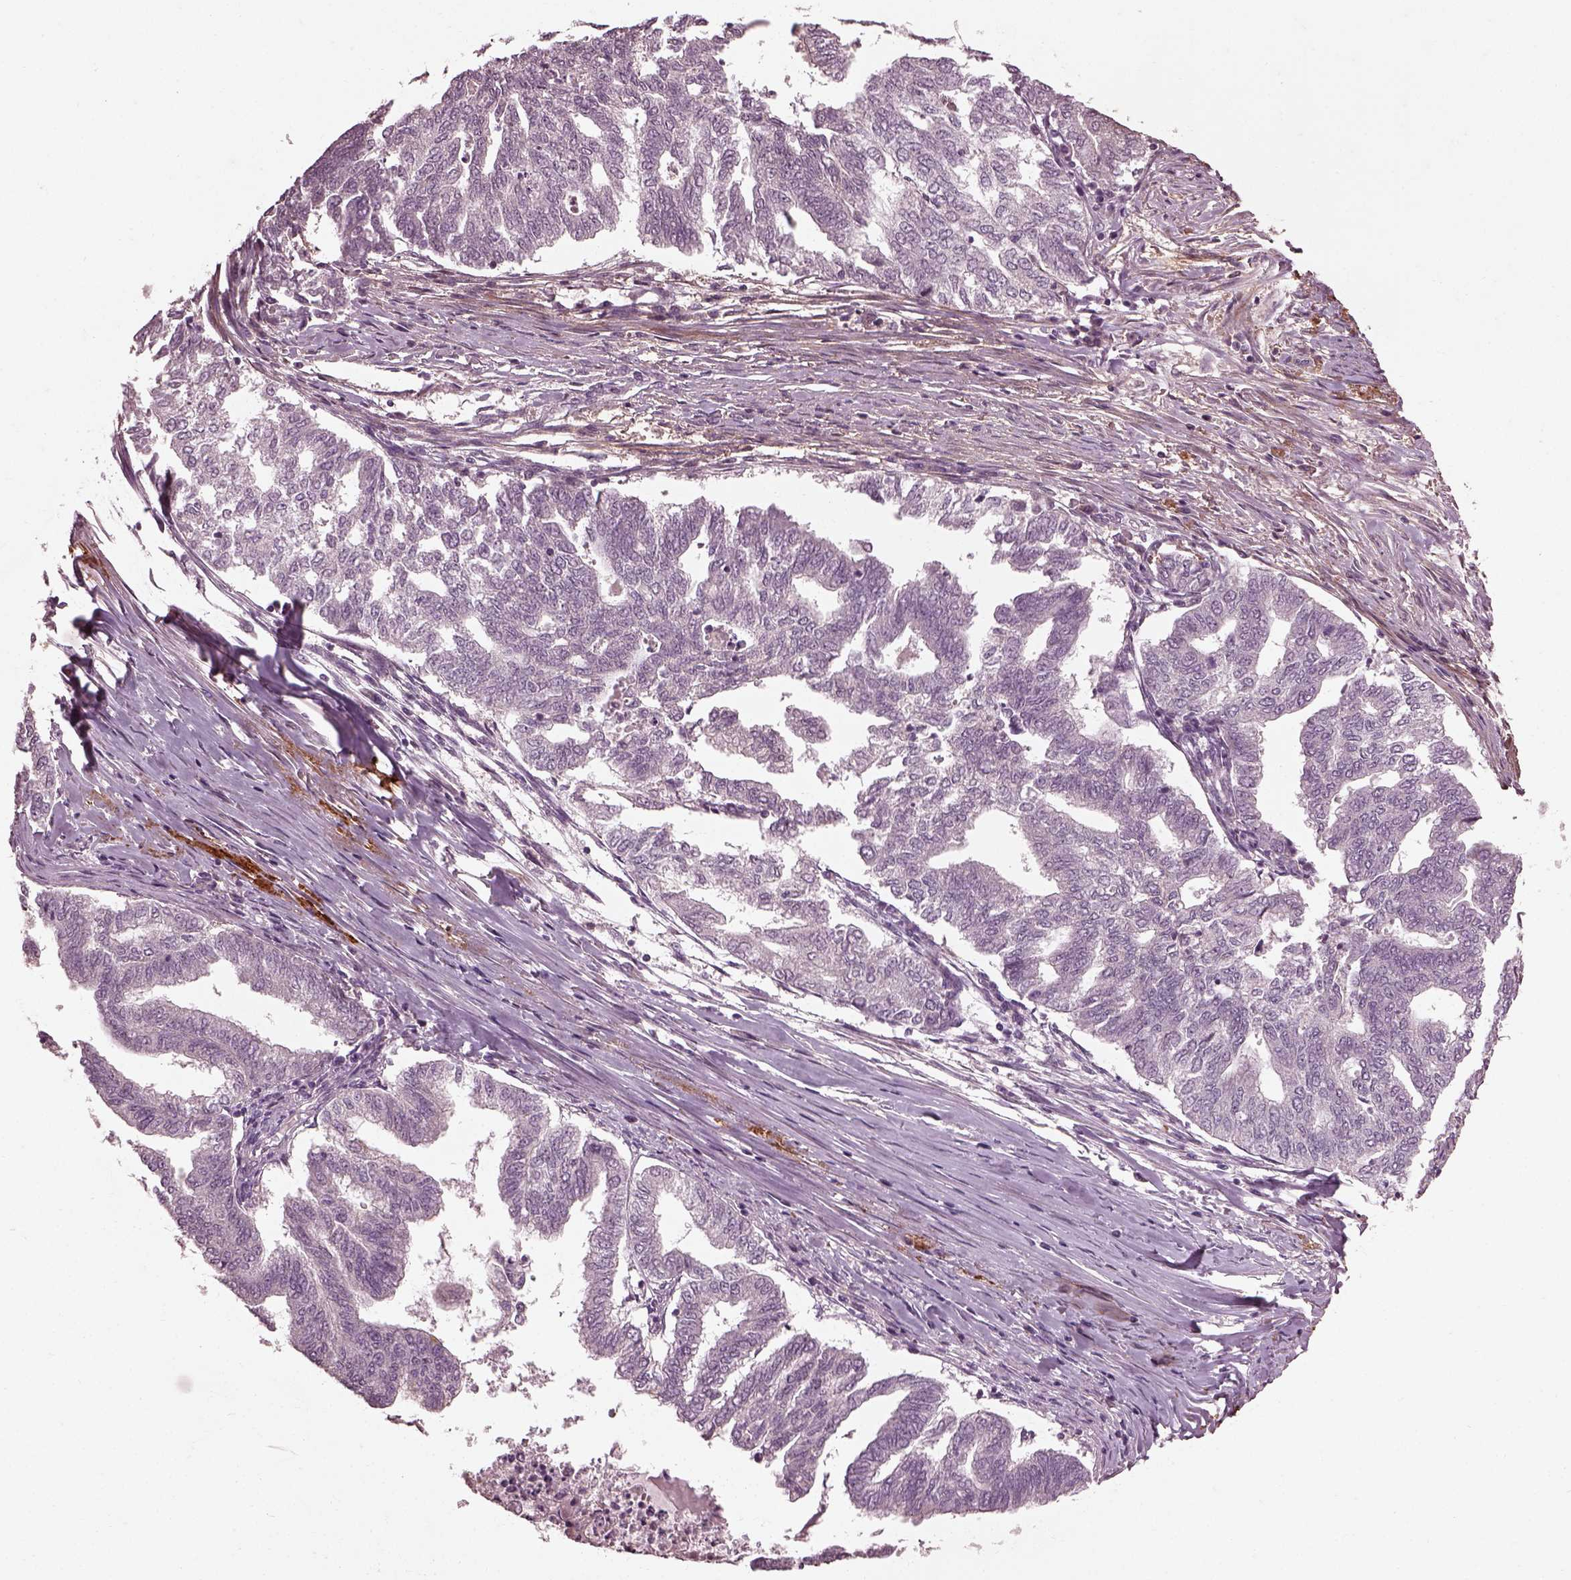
{"staining": {"intensity": "negative", "quantity": "none", "location": "none"}, "tissue": "endometrial cancer", "cell_type": "Tumor cells", "image_type": "cancer", "snomed": [{"axis": "morphology", "description": "Adenocarcinoma, NOS"}, {"axis": "topography", "description": "Endometrium"}], "caption": "This is a histopathology image of IHC staining of endometrial cancer, which shows no staining in tumor cells.", "gene": "EFEMP1", "patient": {"sex": "female", "age": 79}}